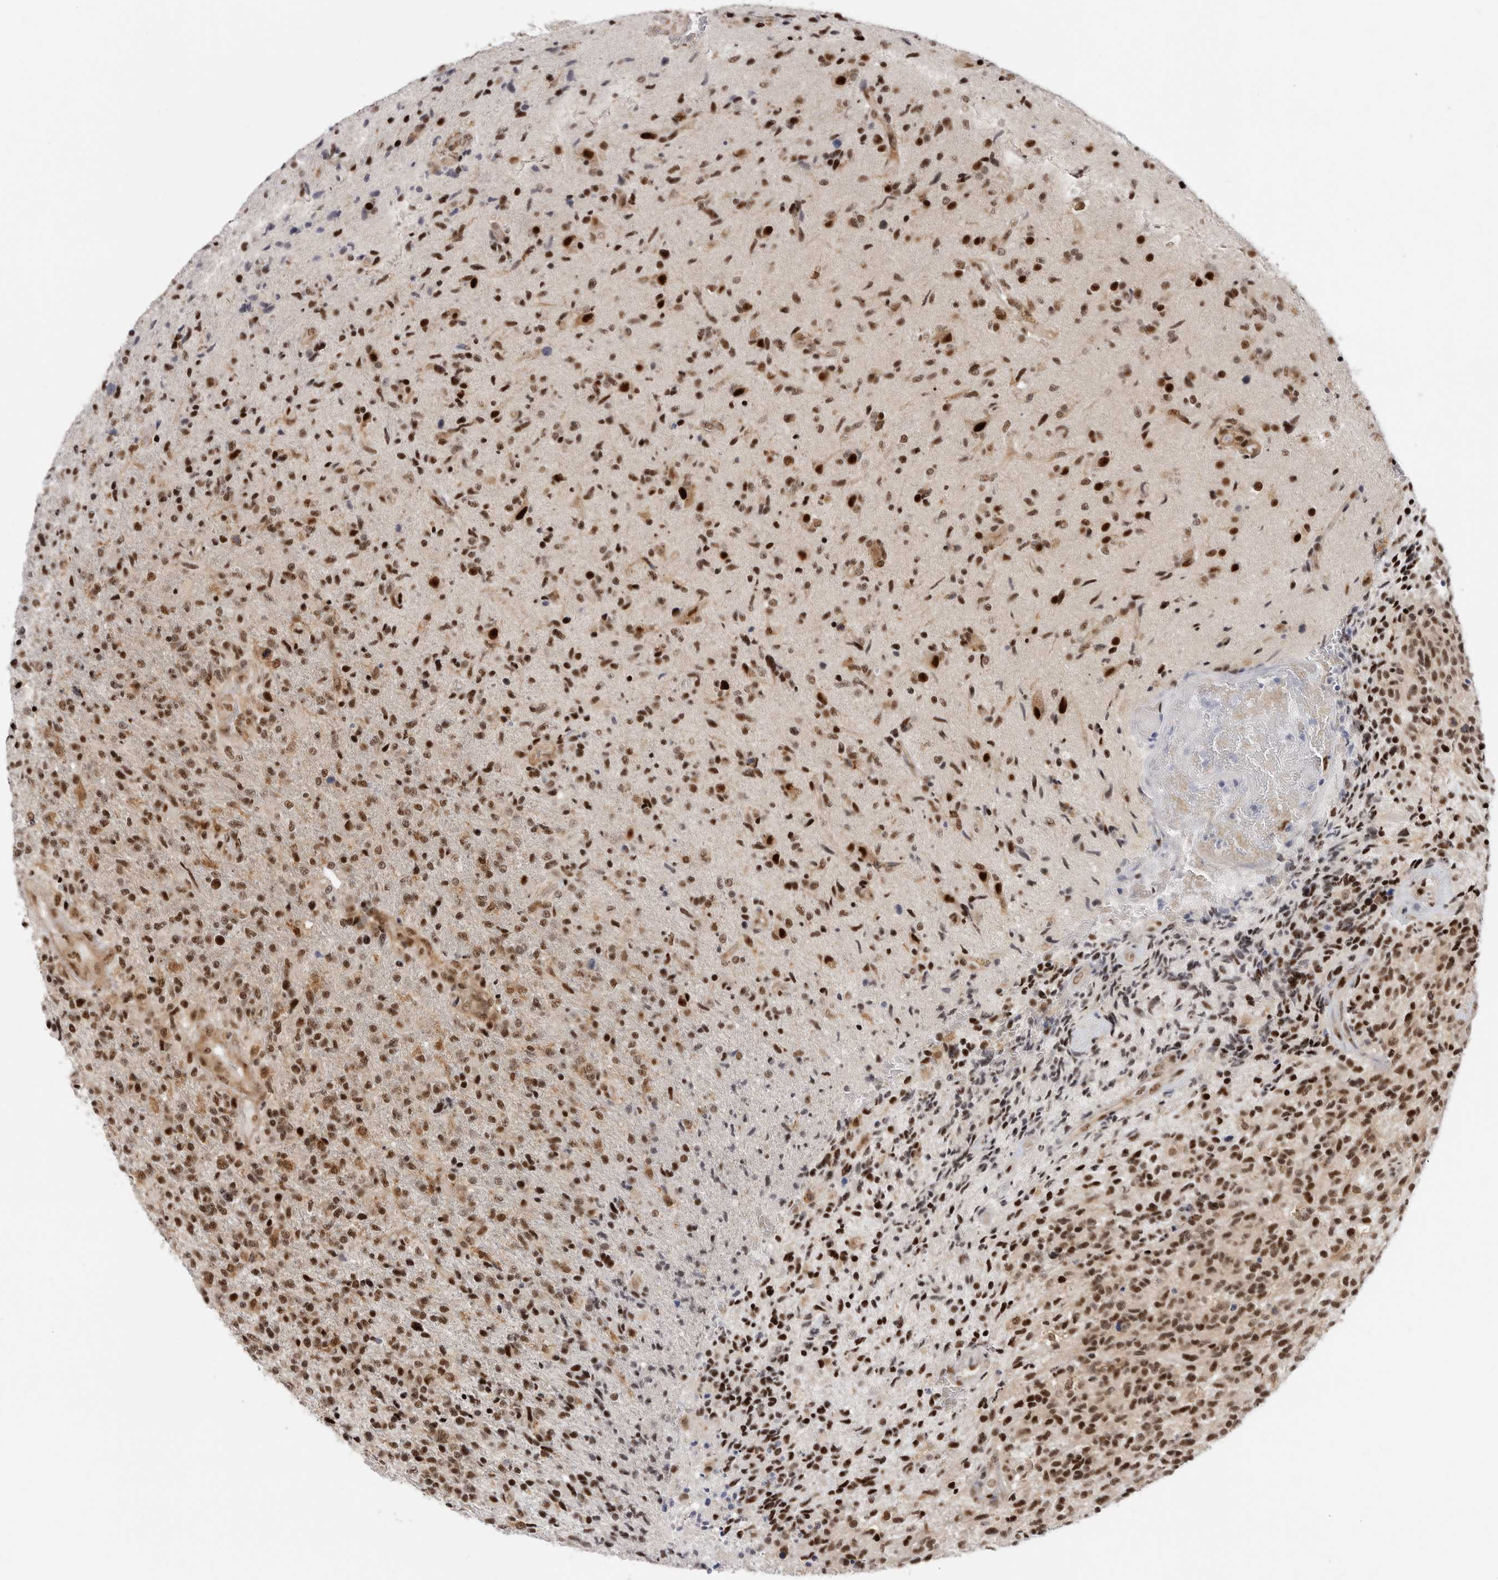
{"staining": {"intensity": "strong", "quantity": ">75%", "location": "nuclear"}, "tissue": "glioma", "cell_type": "Tumor cells", "image_type": "cancer", "snomed": [{"axis": "morphology", "description": "Glioma, malignant, High grade"}, {"axis": "topography", "description": "Brain"}], "caption": "Glioma tissue demonstrates strong nuclear positivity in about >75% of tumor cells (Brightfield microscopy of DAB IHC at high magnification).", "gene": "GPATCH2", "patient": {"sex": "male", "age": 72}}